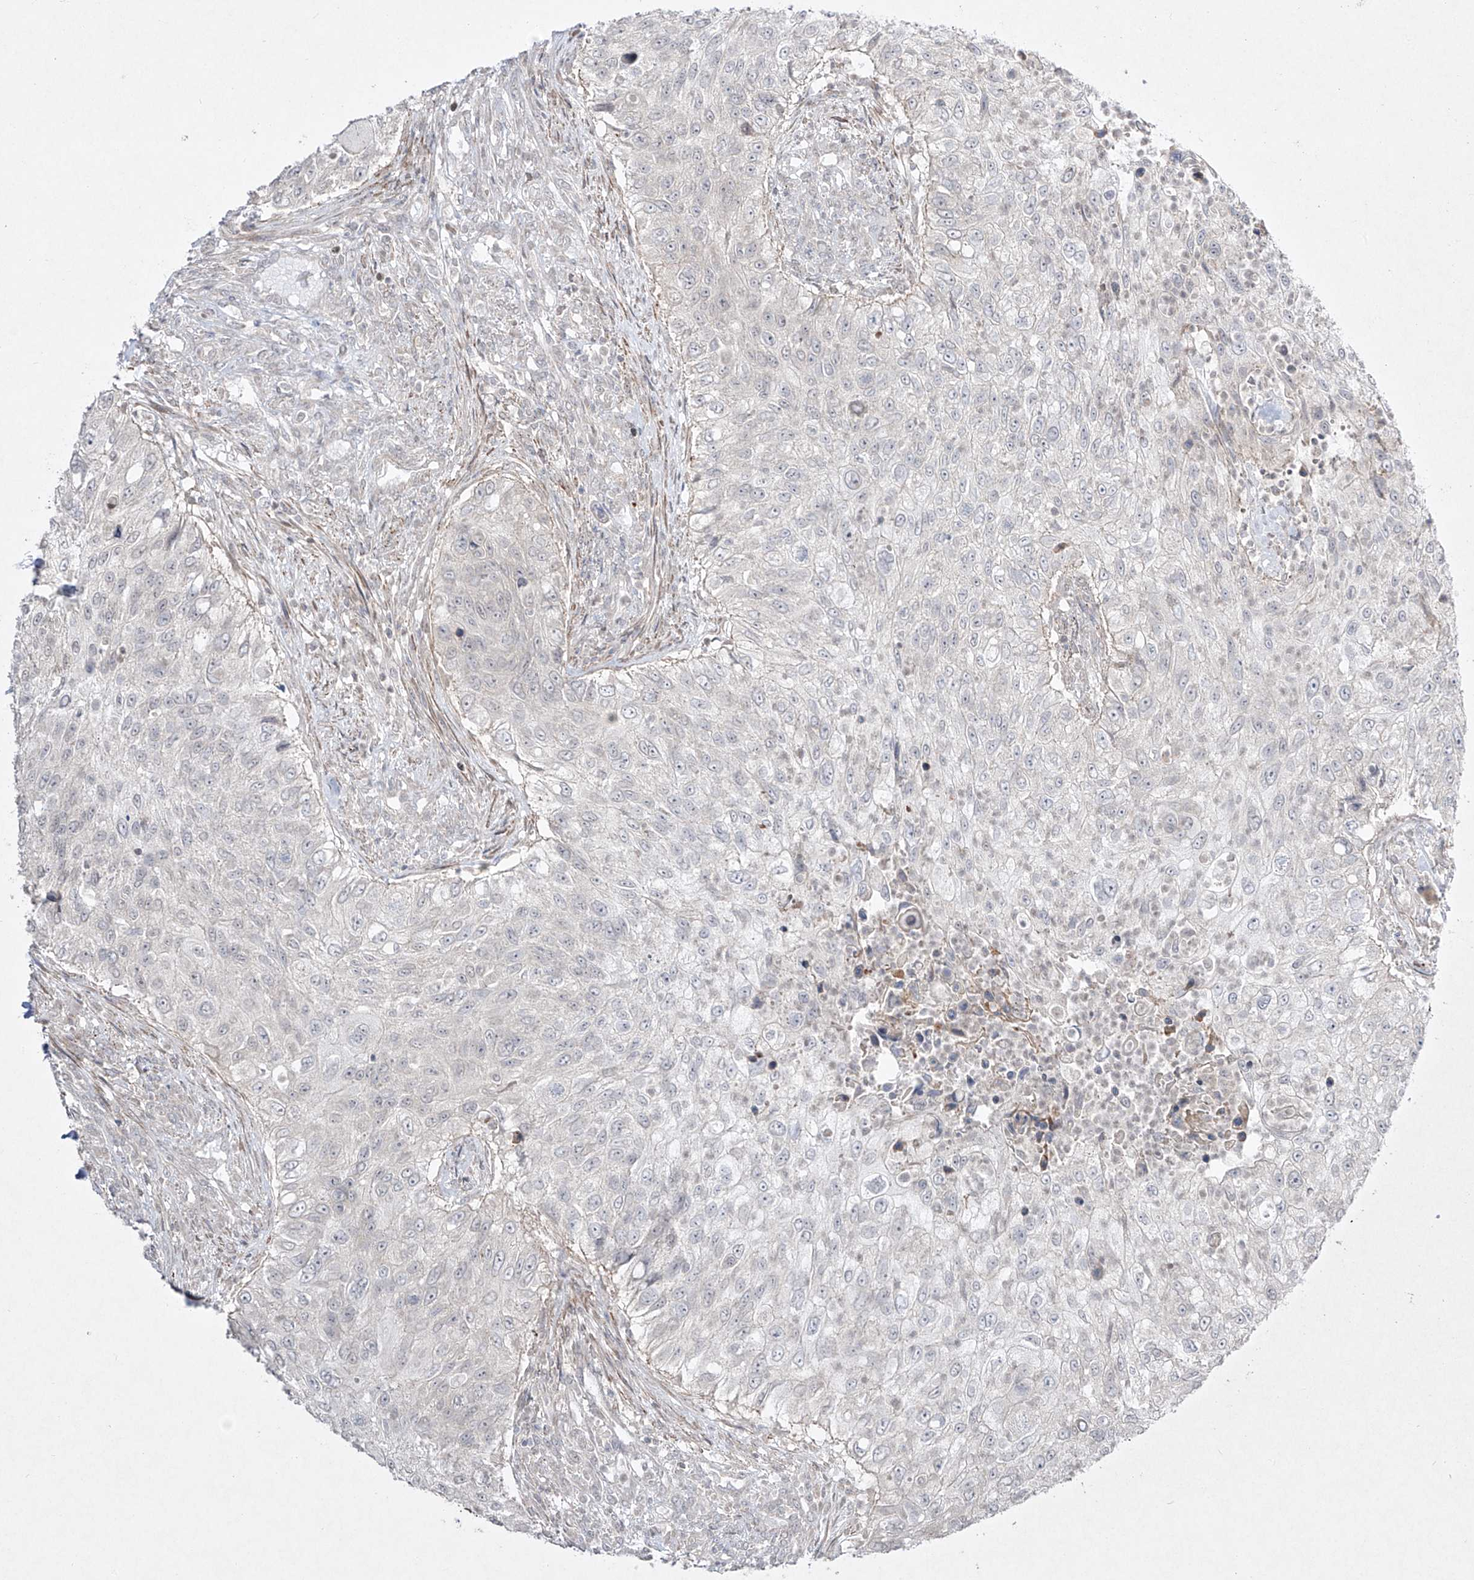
{"staining": {"intensity": "negative", "quantity": "none", "location": "none"}, "tissue": "urothelial cancer", "cell_type": "Tumor cells", "image_type": "cancer", "snomed": [{"axis": "morphology", "description": "Urothelial carcinoma, High grade"}, {"axis": "topography", "description": "Urinary bladder"}], "caption": "IHC photomicrograph of neoplastic tissue: urothelial cancer stained with DAB (3,3'-diaminobenzidine) exhibits no significant protein positivity in tumor cells. (DAB immunohistochemistry, high magnification).", "gene": "KDM1B", "patient": {"sex": "female", "age": 60}}